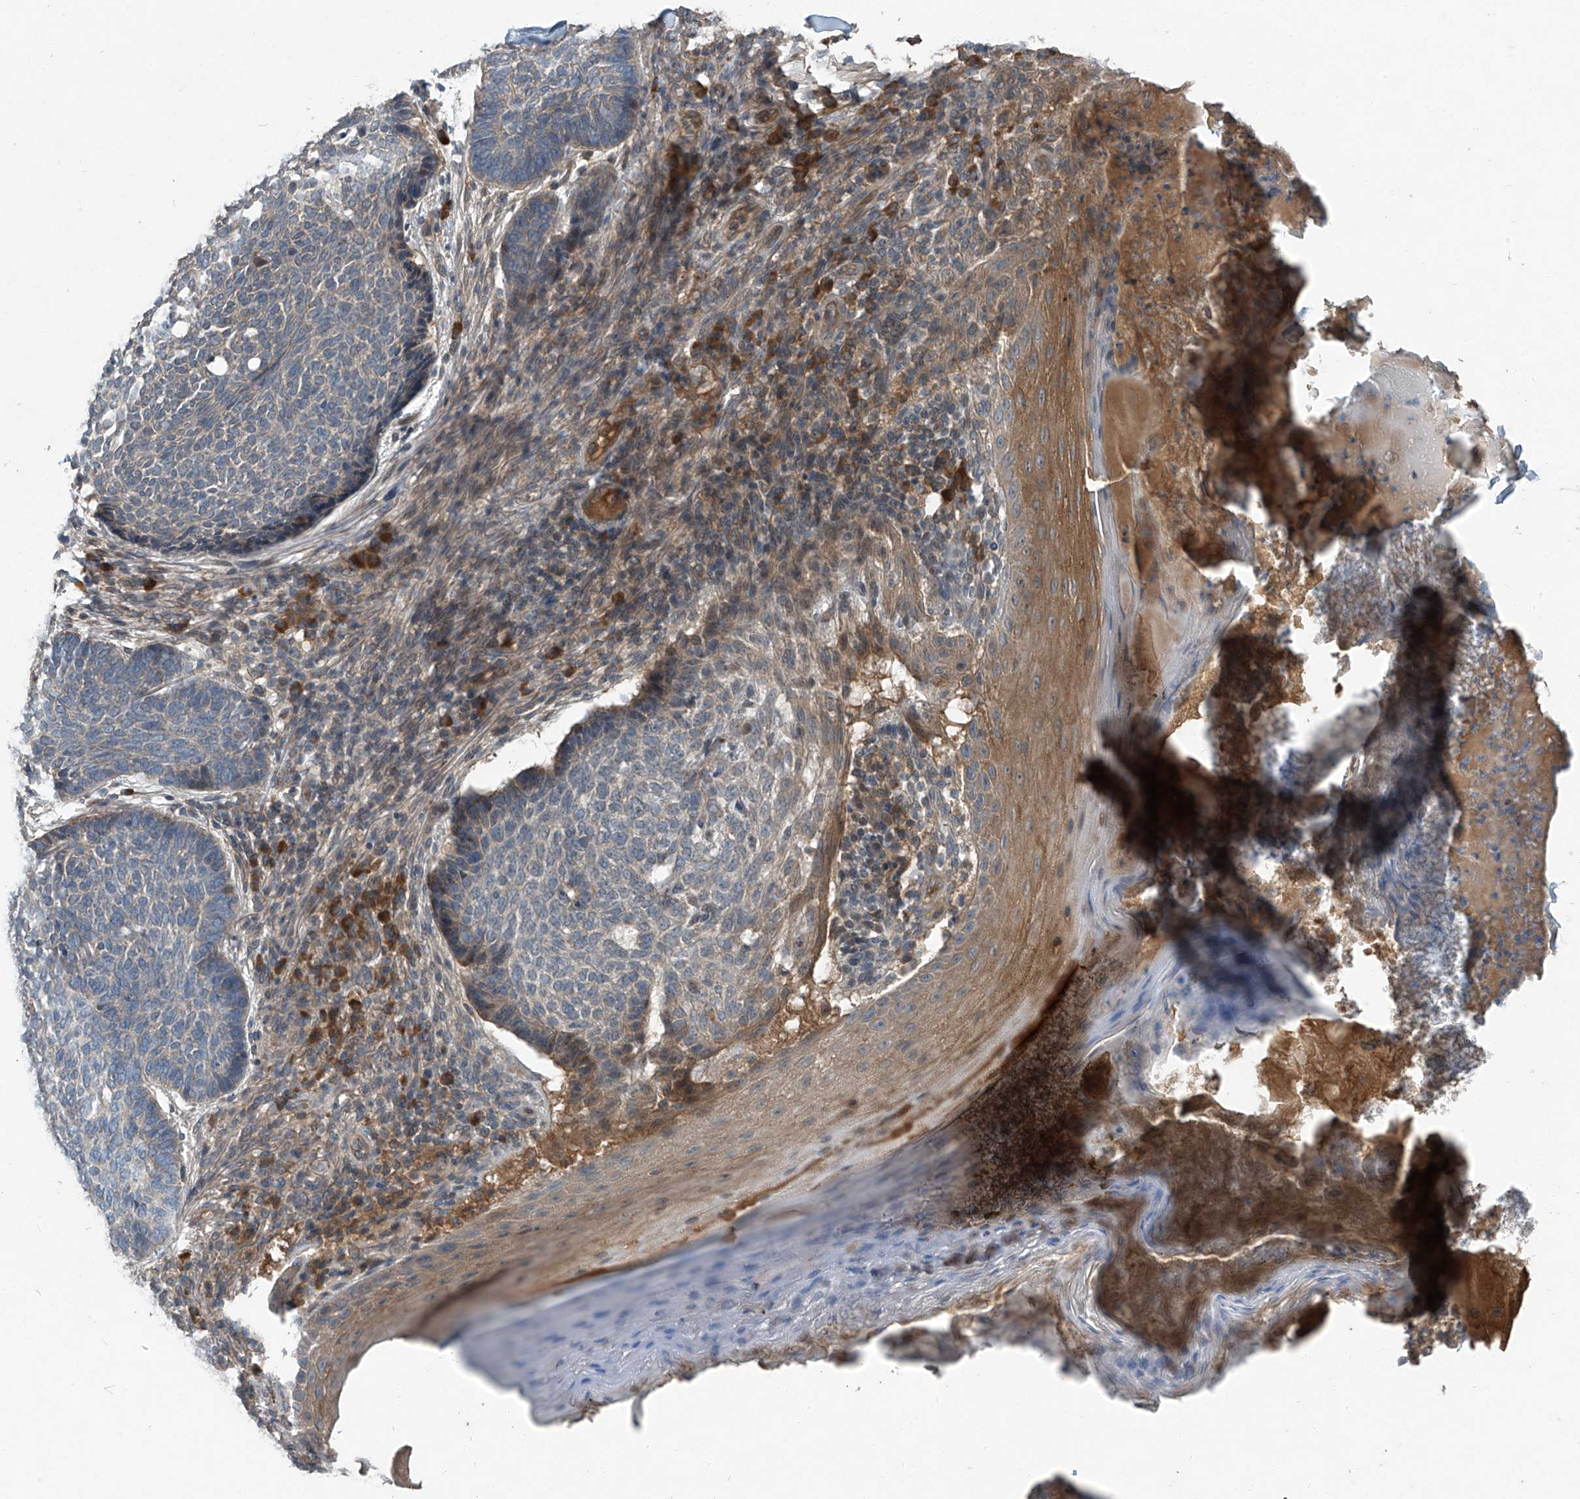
{"staining": {"intensity": "negative", "quantity": "none", "location": "none"}, "tissue": "skin cancer", "cell_type": "Tumor cells", "image_type": "cancer", "snomed": [{"axis": "morphology", "description": "Normal tissue, NOS"}, {"axis": "morphology", "description": "Basal cell carcinoma"}, {"axis": "topography", "description": "Skin"}], "caption": "IHC photomicrograph of human basal cell carcinoma (skin) stained for a protein (brown), which exhibits no positivity in tumor cells.", "gene": "FOXRED2", "patient": {"sex": "male", "age": 50}}